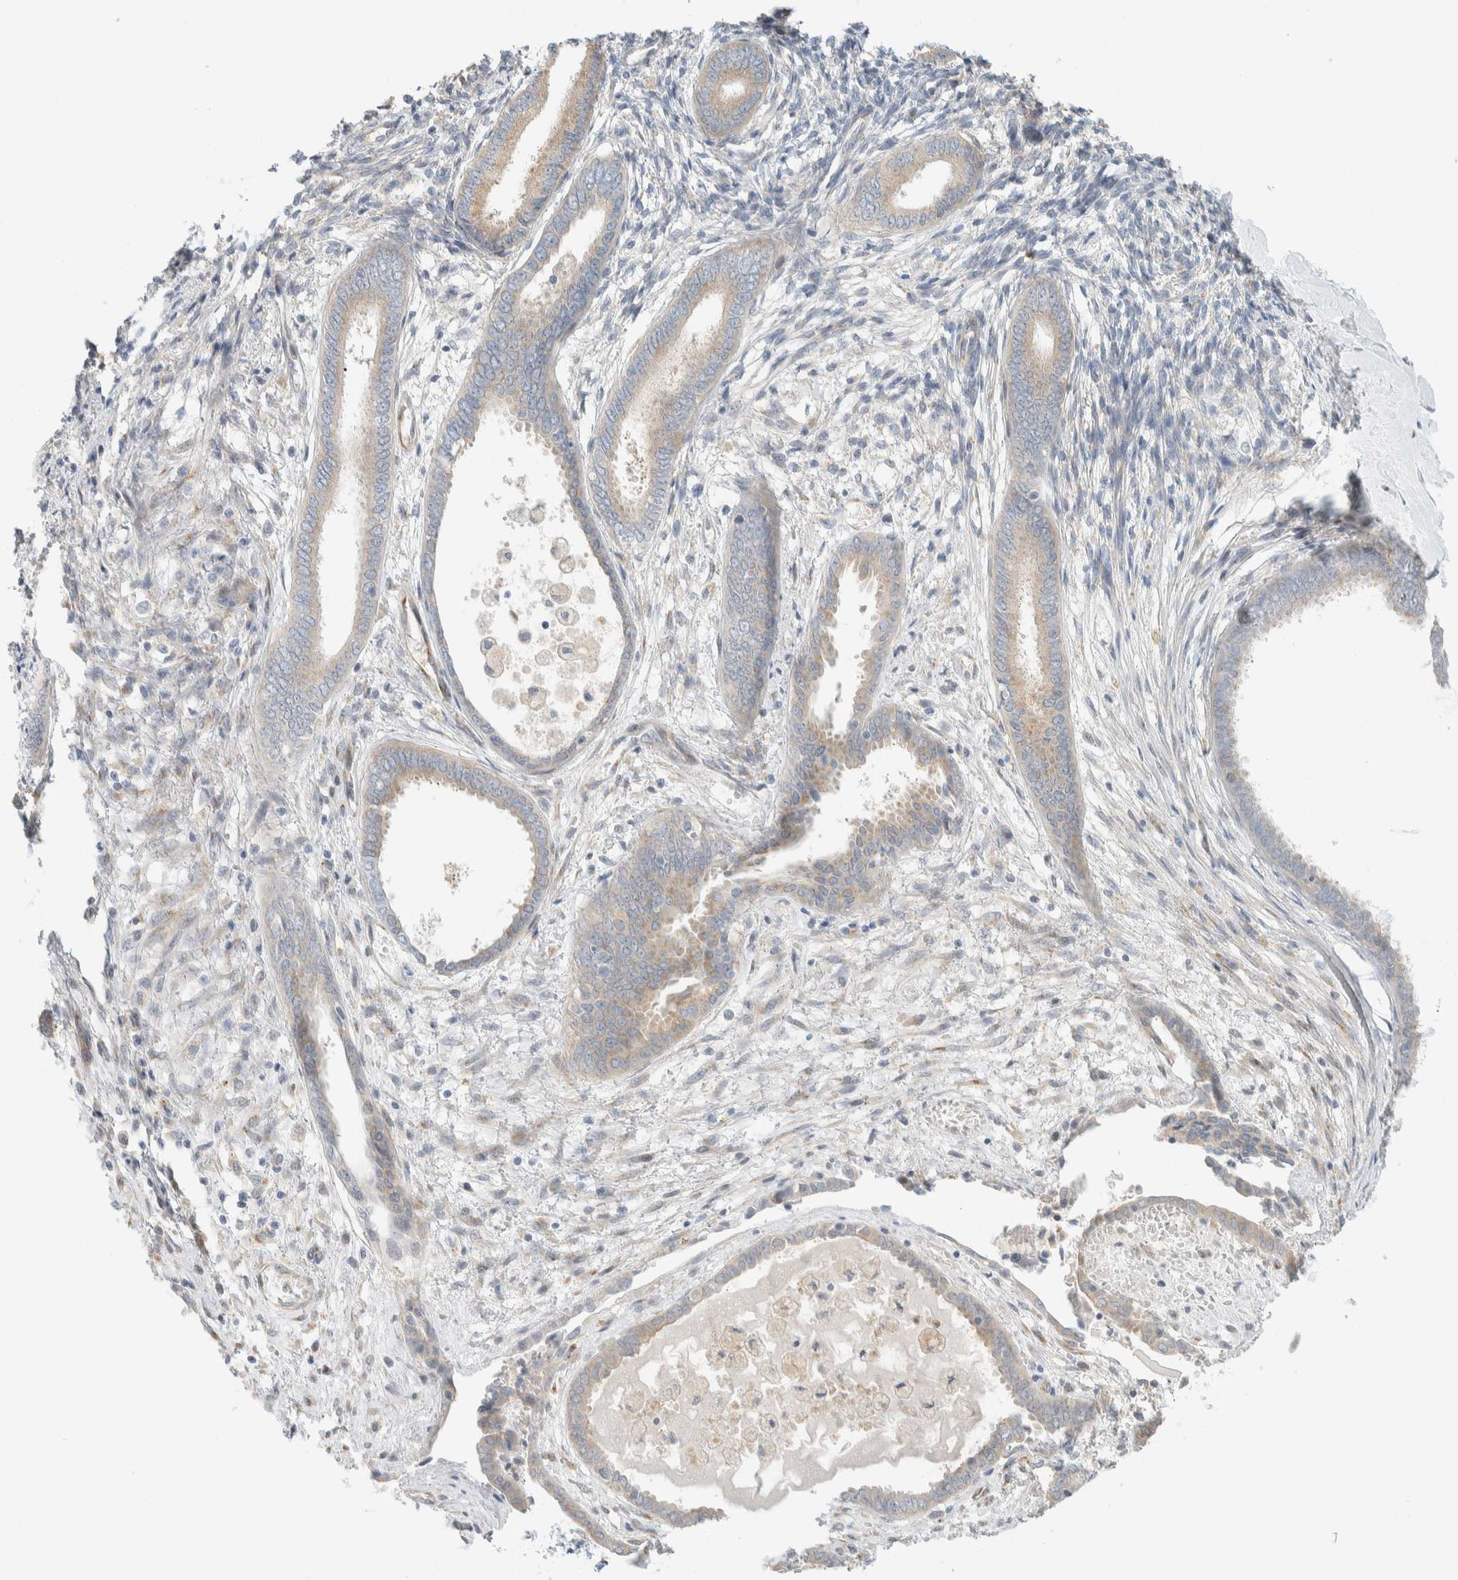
{"staining": {"intensity": "weak", "quantity": "<25%", "location": "cytoplasmic/membranous"}, "tissue": "endometrium", "cell_type": "Cells in endometrial stroma", "image_type": "normal", "snomed": [{"axis": "morphology", "description": "Normal tissue, NOS"}, {"axis": "topography", "description": "Endometrium"}], "caption": "Micrograph shows no protein positivity in cells in endometrial stroma of unremarkable endometrium.", "gene": "TMEM184B", "patient": {"sex": "female", "age": 56}}